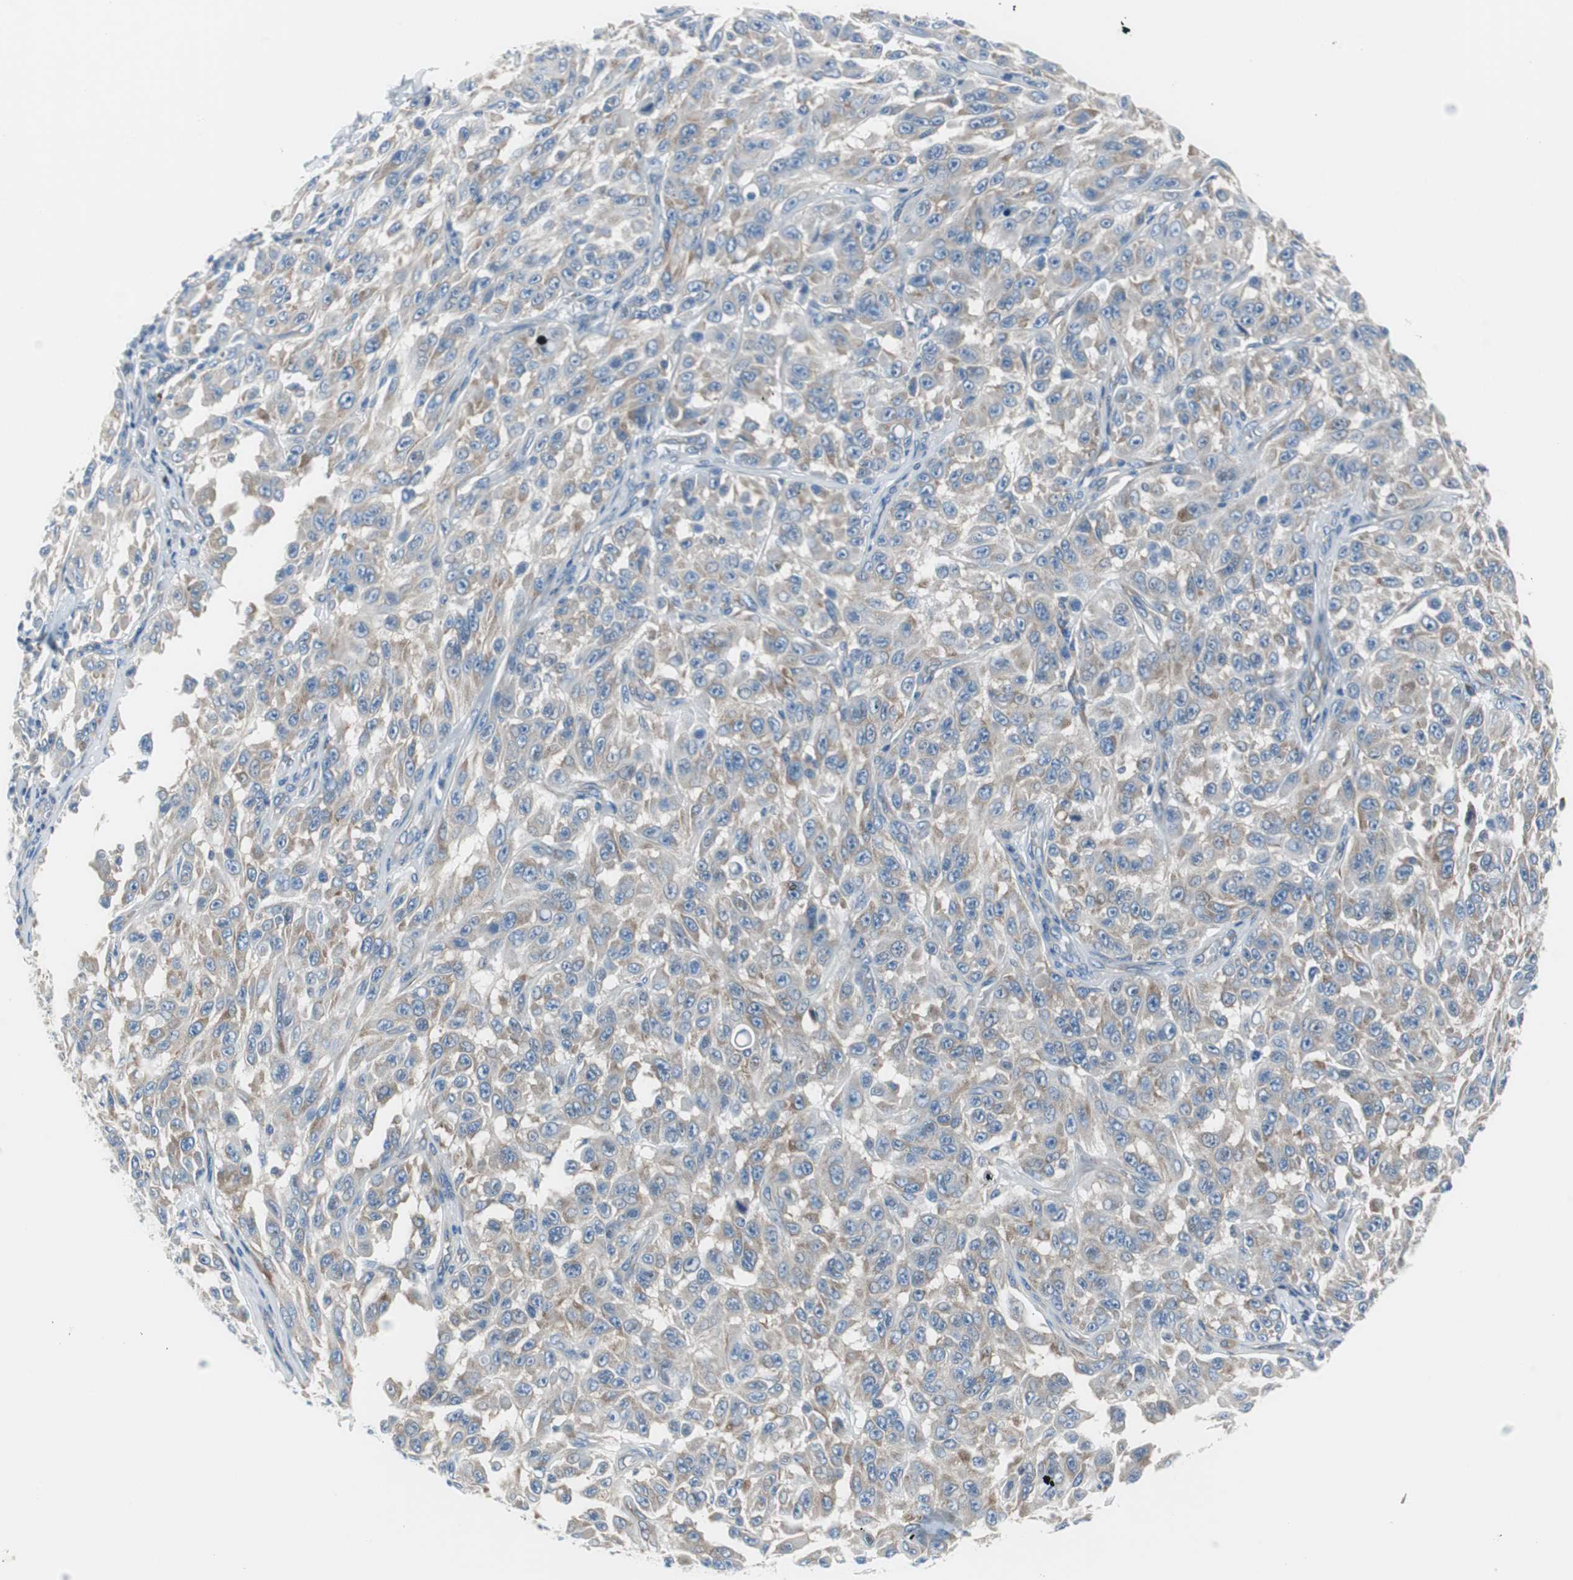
{"staining": {"intensity": "weak", "quantity": ">75%", "location": "cytoplasmic/membranous"}, "tissue": "melanoma", "cell_type": "Tumor cells", "image_type": "cancer", "snomed": [{"axis": "morphology", "description": "Malignant melanoma, NOS"}, {"axis": "topography", "description": "Skin"}], "caption": "DAB (3,3'-diaminobenzidine) immunohistochemical staining of human melanoma reveals weak cytoplasmic/membranous protein positivity in about >75% of tumor cells.", "gene": "RPS12", "patient": {"sex": "male", "age": 30}}